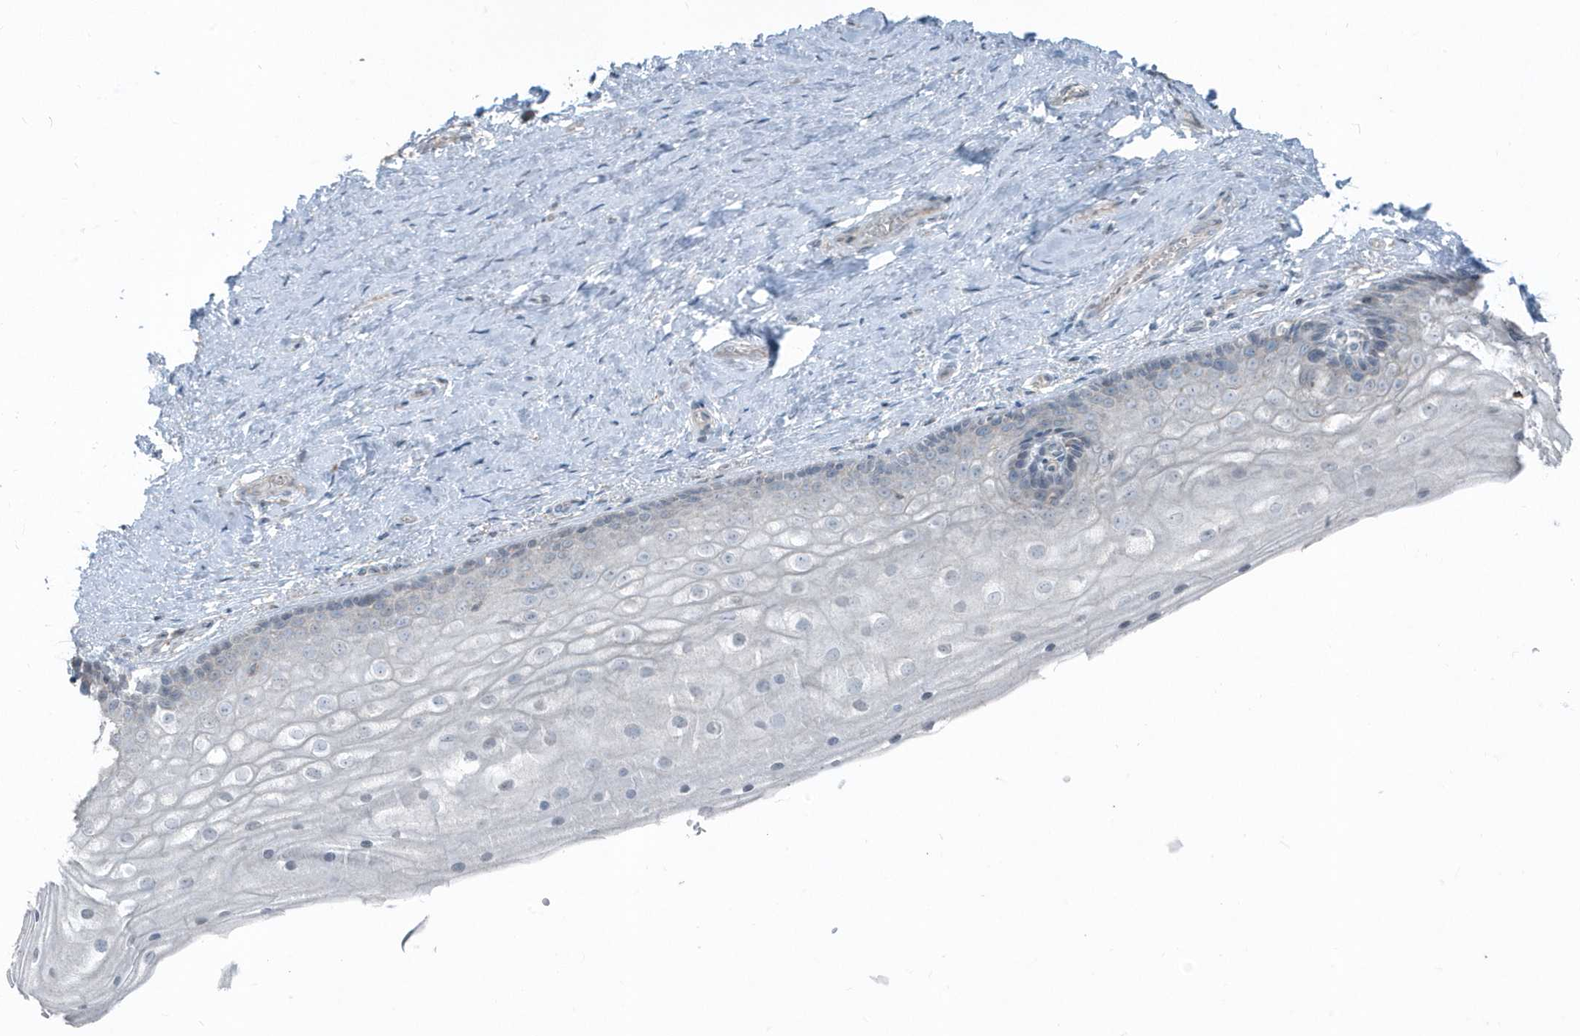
{"staining": {"intensity": "negative", "quantity": "none", "location": "none"}, "tissue": "vagina", "cell_type": "Squamous epithelial cells", "image_type": "normal", "snomed": [{"axis": "morphology", "description": "Normal tissue, NOS"}, {"axis": "topography", "description": "Vagina"}], "caption": "IHC photomicrograph of unremarkable human vagina stained for a protein (brown), which exhibits no expression in squamous epithelial cells. (Brightfield microscopy of DAB immunohistochemistry at high magnification).", "gene": "ACTC1", "patient": {"sex": "female", "age": 46}}